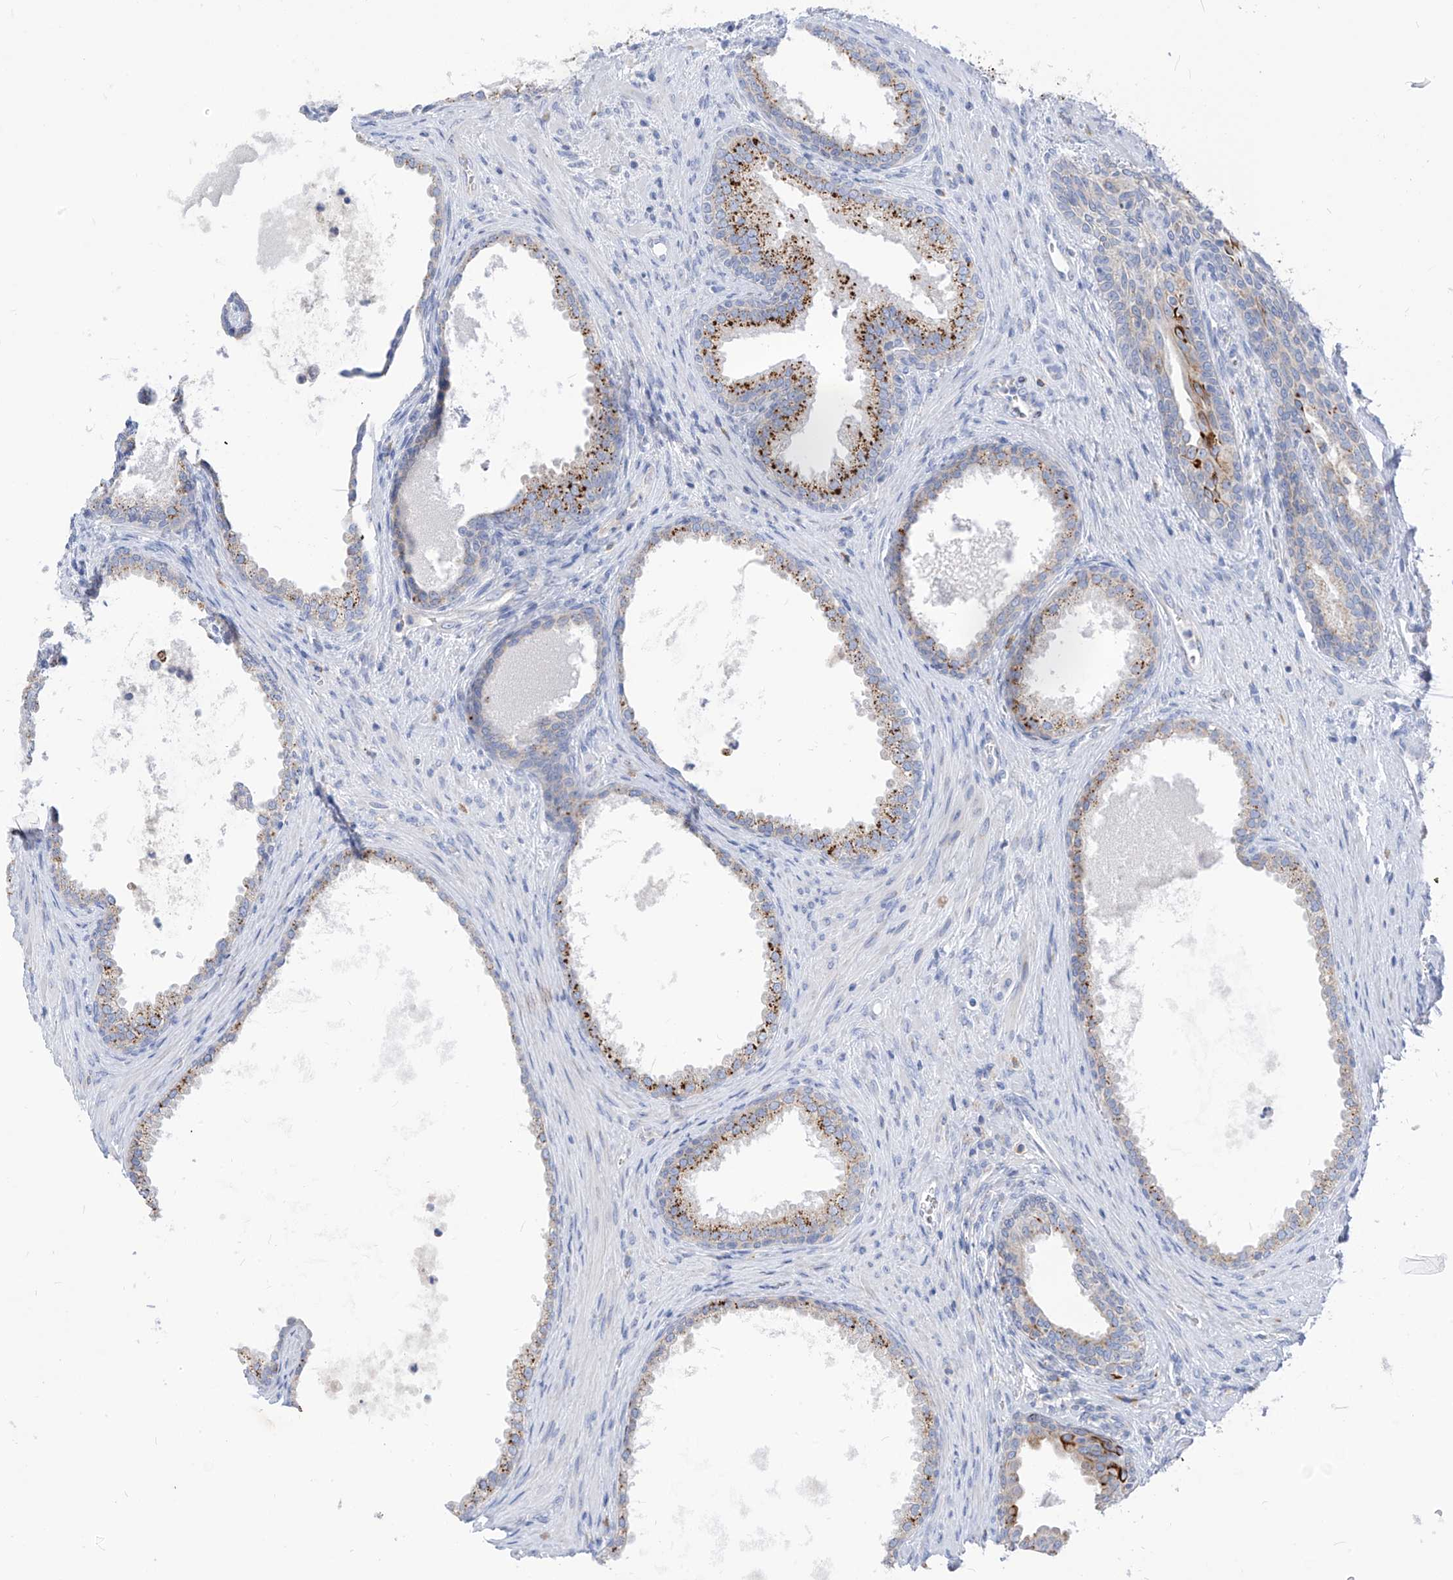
{"staining": {"intensity": "weak", "quantity": "25%-75%", "location": "cytoplasmic/membranous"}, "tissue": "prostate", "cell_type": "Glandular cells", "image_type": "normal", "snomed": [{"axis": "morphology", "description": "Normal tissue, NOS"}, {"axis": "topography", "description": "Prostate"}], "caption": "DAB (3,3'-diaminobenzidine) immunohistochemical staining of normal human prostate reveals weak cytoplasmic/membranous protein positivity in approximately 25%-75% of glandular cells.", "gene": "ZNF404", "patient": {"sex": "male", "age": 76}}